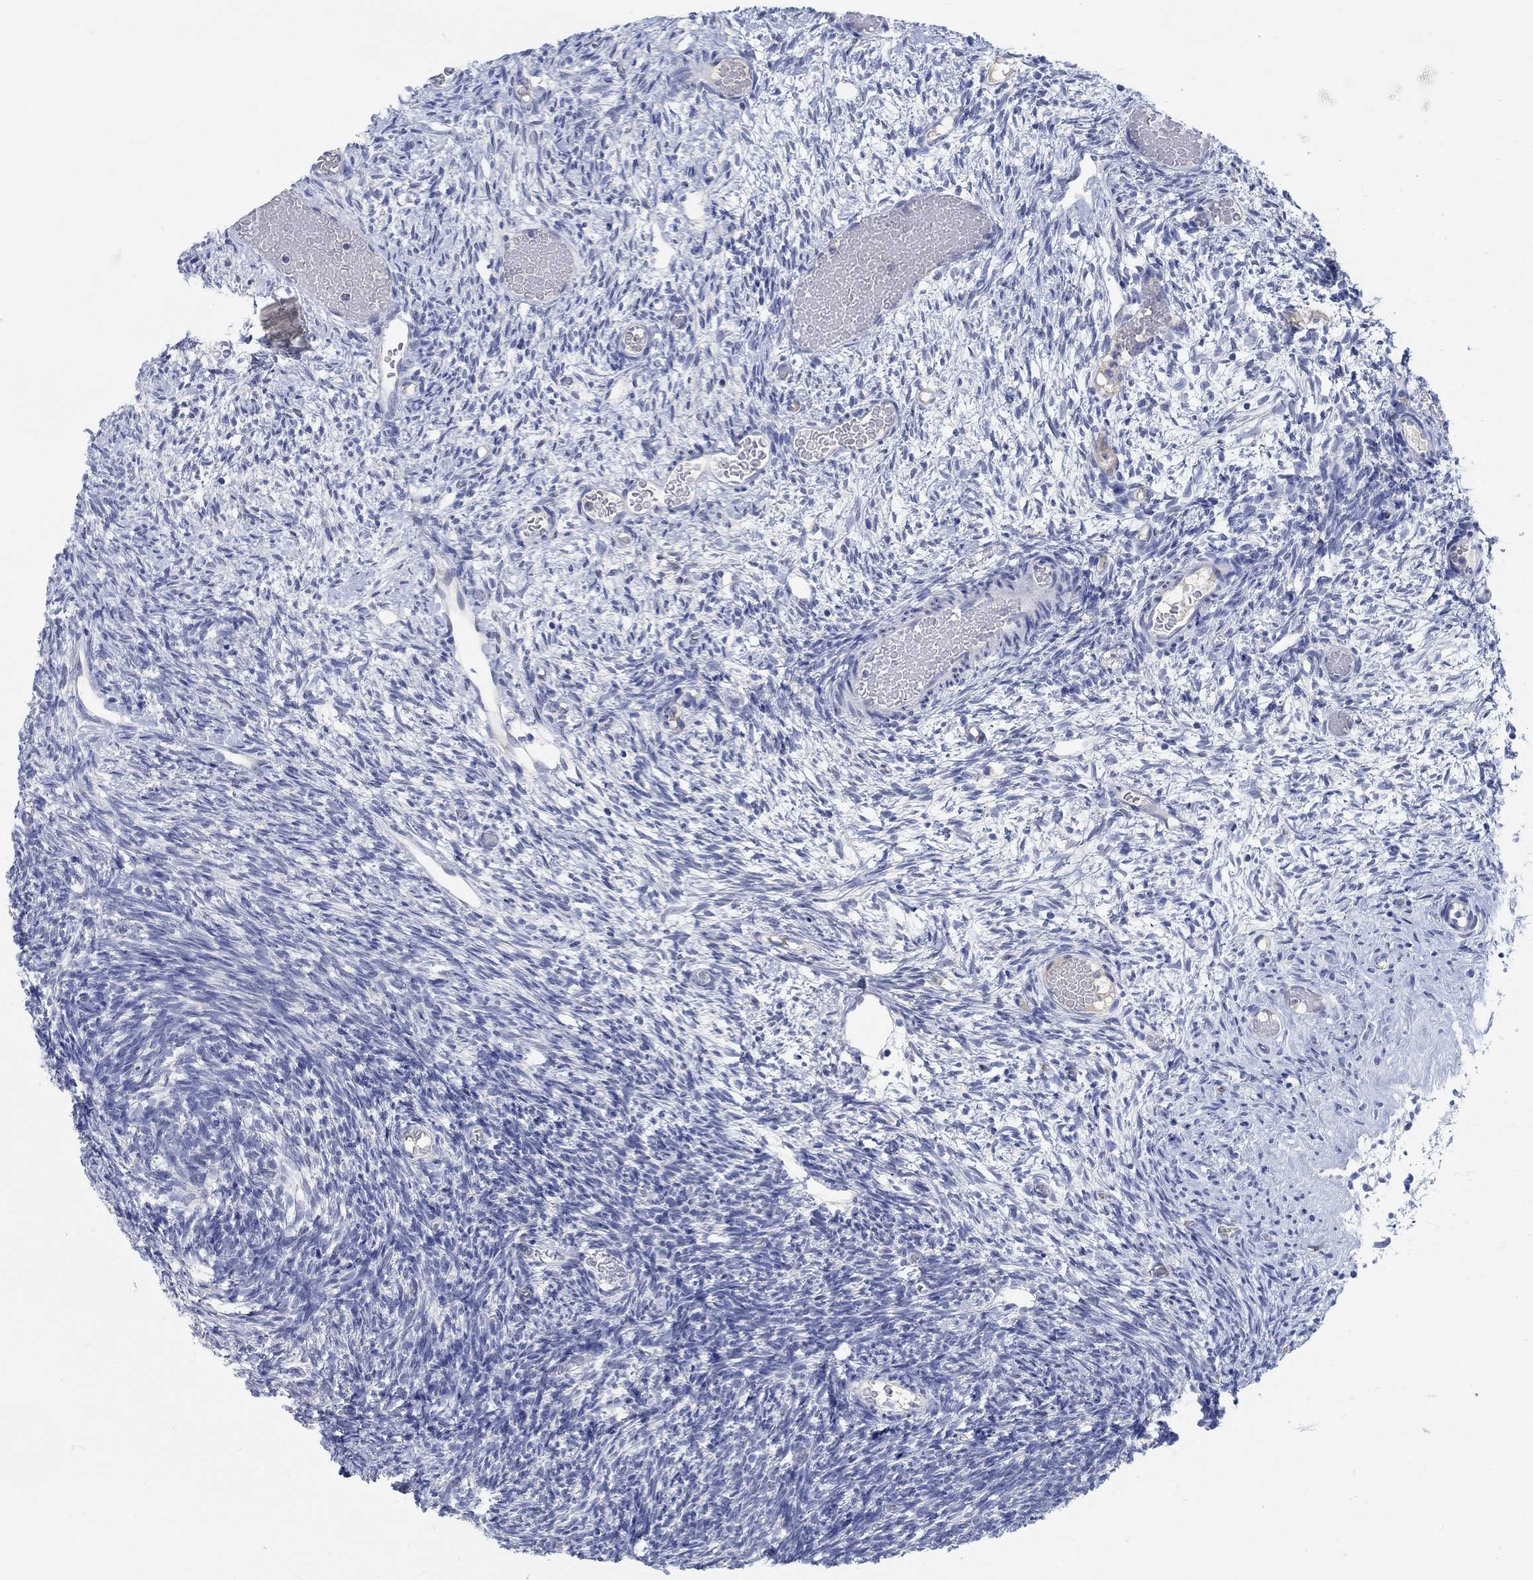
{"staining": {"intensity": "negative", "quantity": "none", "location": "none"}, "tissue": "ovary", "cell_type": "Follicle cells", "image_type": "normal", "snomed": [{"axis": "morphology", "description": "Normal tissue, NOS"}, {"axis": "topography", "description": "Ovary"}], "caption": "Histopathology image shows no protein positivity in follicle cells of unremarkable ovary. (DAB (3,3'-diaminobenzidine) IHC, high magnification).", "gene": "TEKT4", "patient": {"sex": "female", "age": 39}}